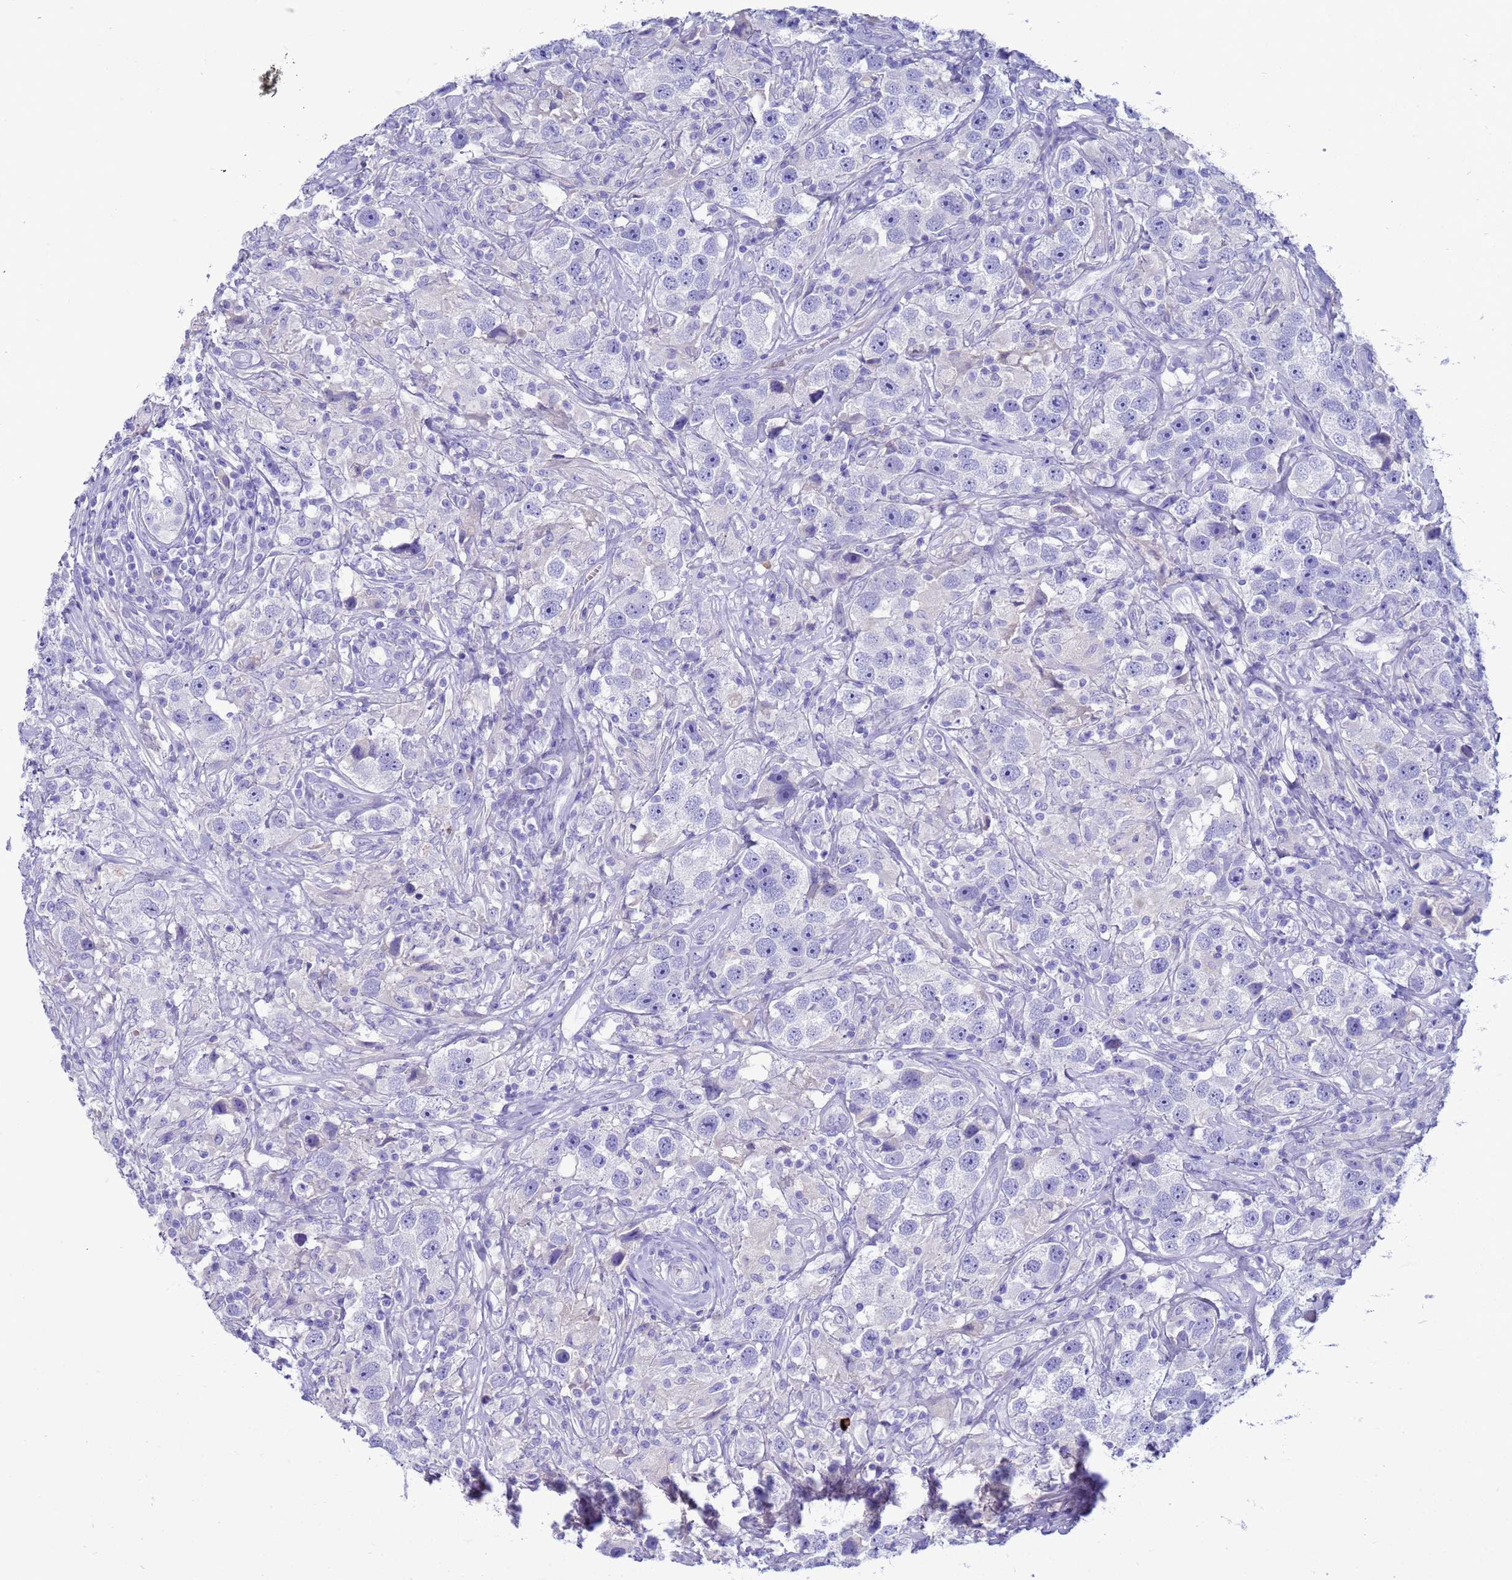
{"staining": {"intensity": "negative", "quantity": "none", "location": "none"}, "tissue": "testis cancer", "cell_type": "Tumor cells", "image_type": "cancer", "snomed": [{"axis": "morphology", "description": "Seminoma, NOS"}, {"axis": "topography", "description": "Testis"}], "caption": "Immunohistochemistry (IHC) photomicrograph of neoplastic tissue: testis seminoma stained with DAB (3,3'-diaminobenzidine) reveals no significant protein expression in tumor cells. Nuclei are stained in blue.", "gene": "SYCN", "patient": {"sex": "male", "age": 49}}